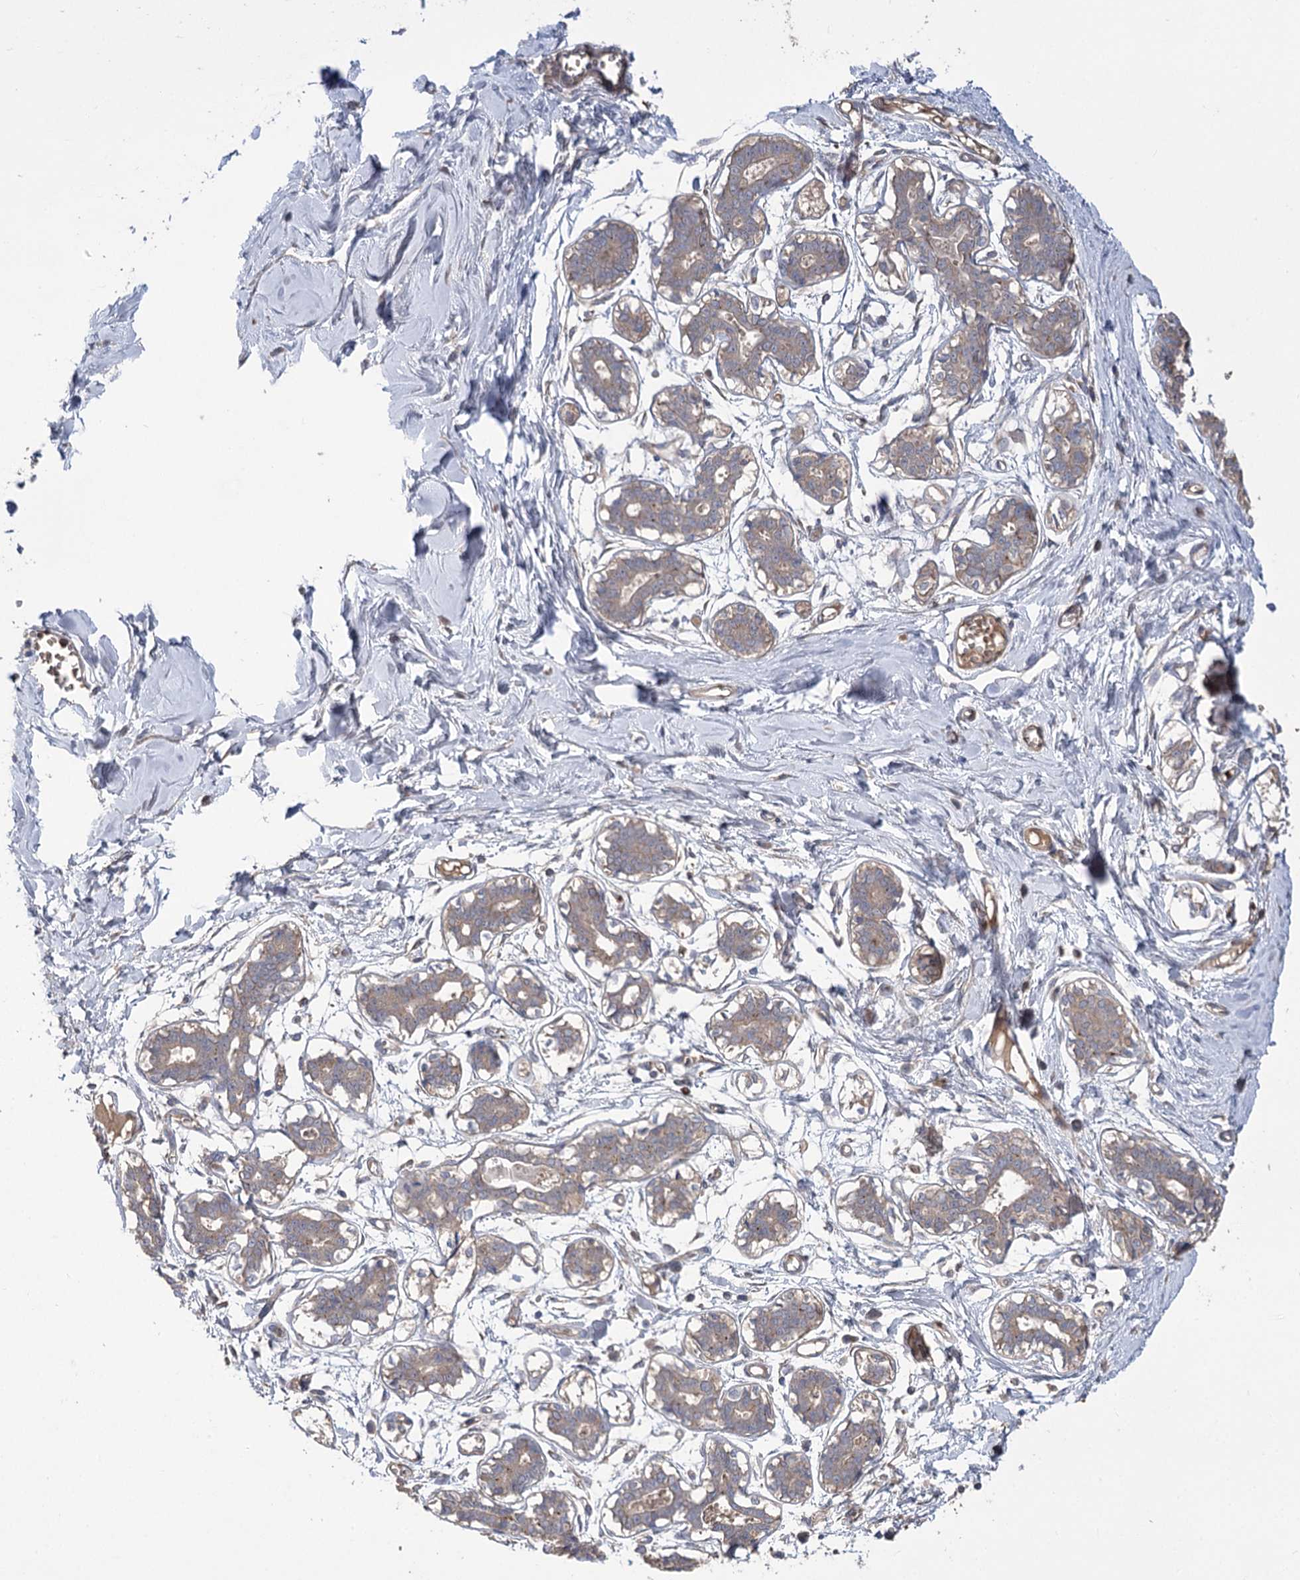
{"staining": {"intensity": "negative", "quantity": "none", "location": "none"}, "tissue": "breast", "cell_type": "Adipocytes", "image_type": "normal", "snomed": [{"axis": "morphology", "description": "Normal tissue, NOS"}, {"axis": "topography", "description": "Breast"}], "caption": "Immunohistochemistry of unremarkable breast displays no expression in adipocytes.", "gene": "TRUB1", "patient": {"sex": "female", "age": 27}}